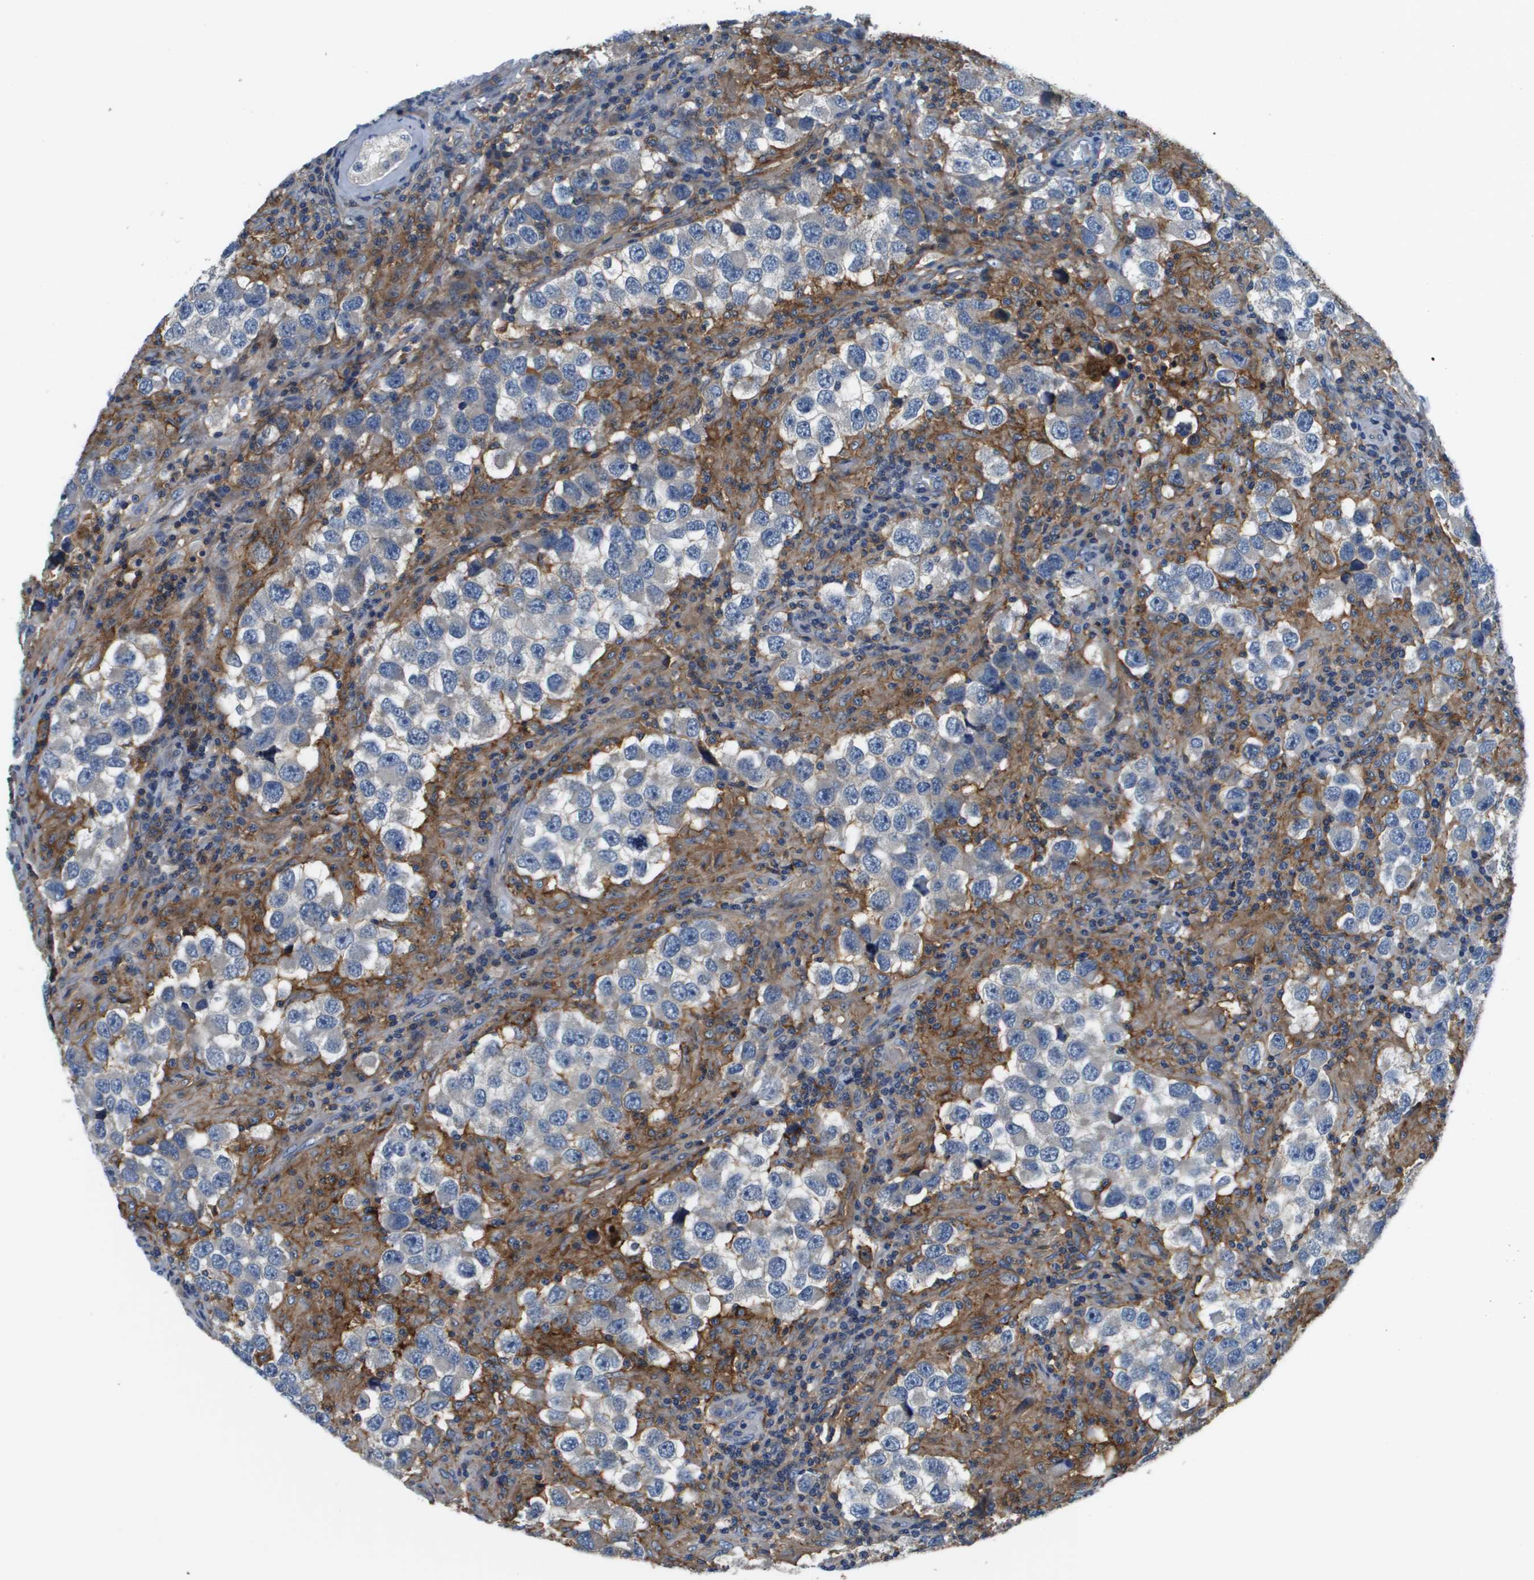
{"staining": {"intensity": "negative", "quantity": "none", "location": "none"}, "tissue": "testis cancer", "cell_type": "Tumor cells", "image_type": "cancer", "snomed": [{"axis": "morphology", "description": "Carcinoma, Embryonal, NOS"}, {"axis": "topography", "description": "Testis"}], "caption": "Photomicrograph shows no significant protein expression in tumor cells of testis cancer (embryonal carcinoma). (Brightfield microscopy of DAB immunohistochemistry at high magnification).", "gene": "SLC16A3", "patient": {"sex": "male", "age": 21}}